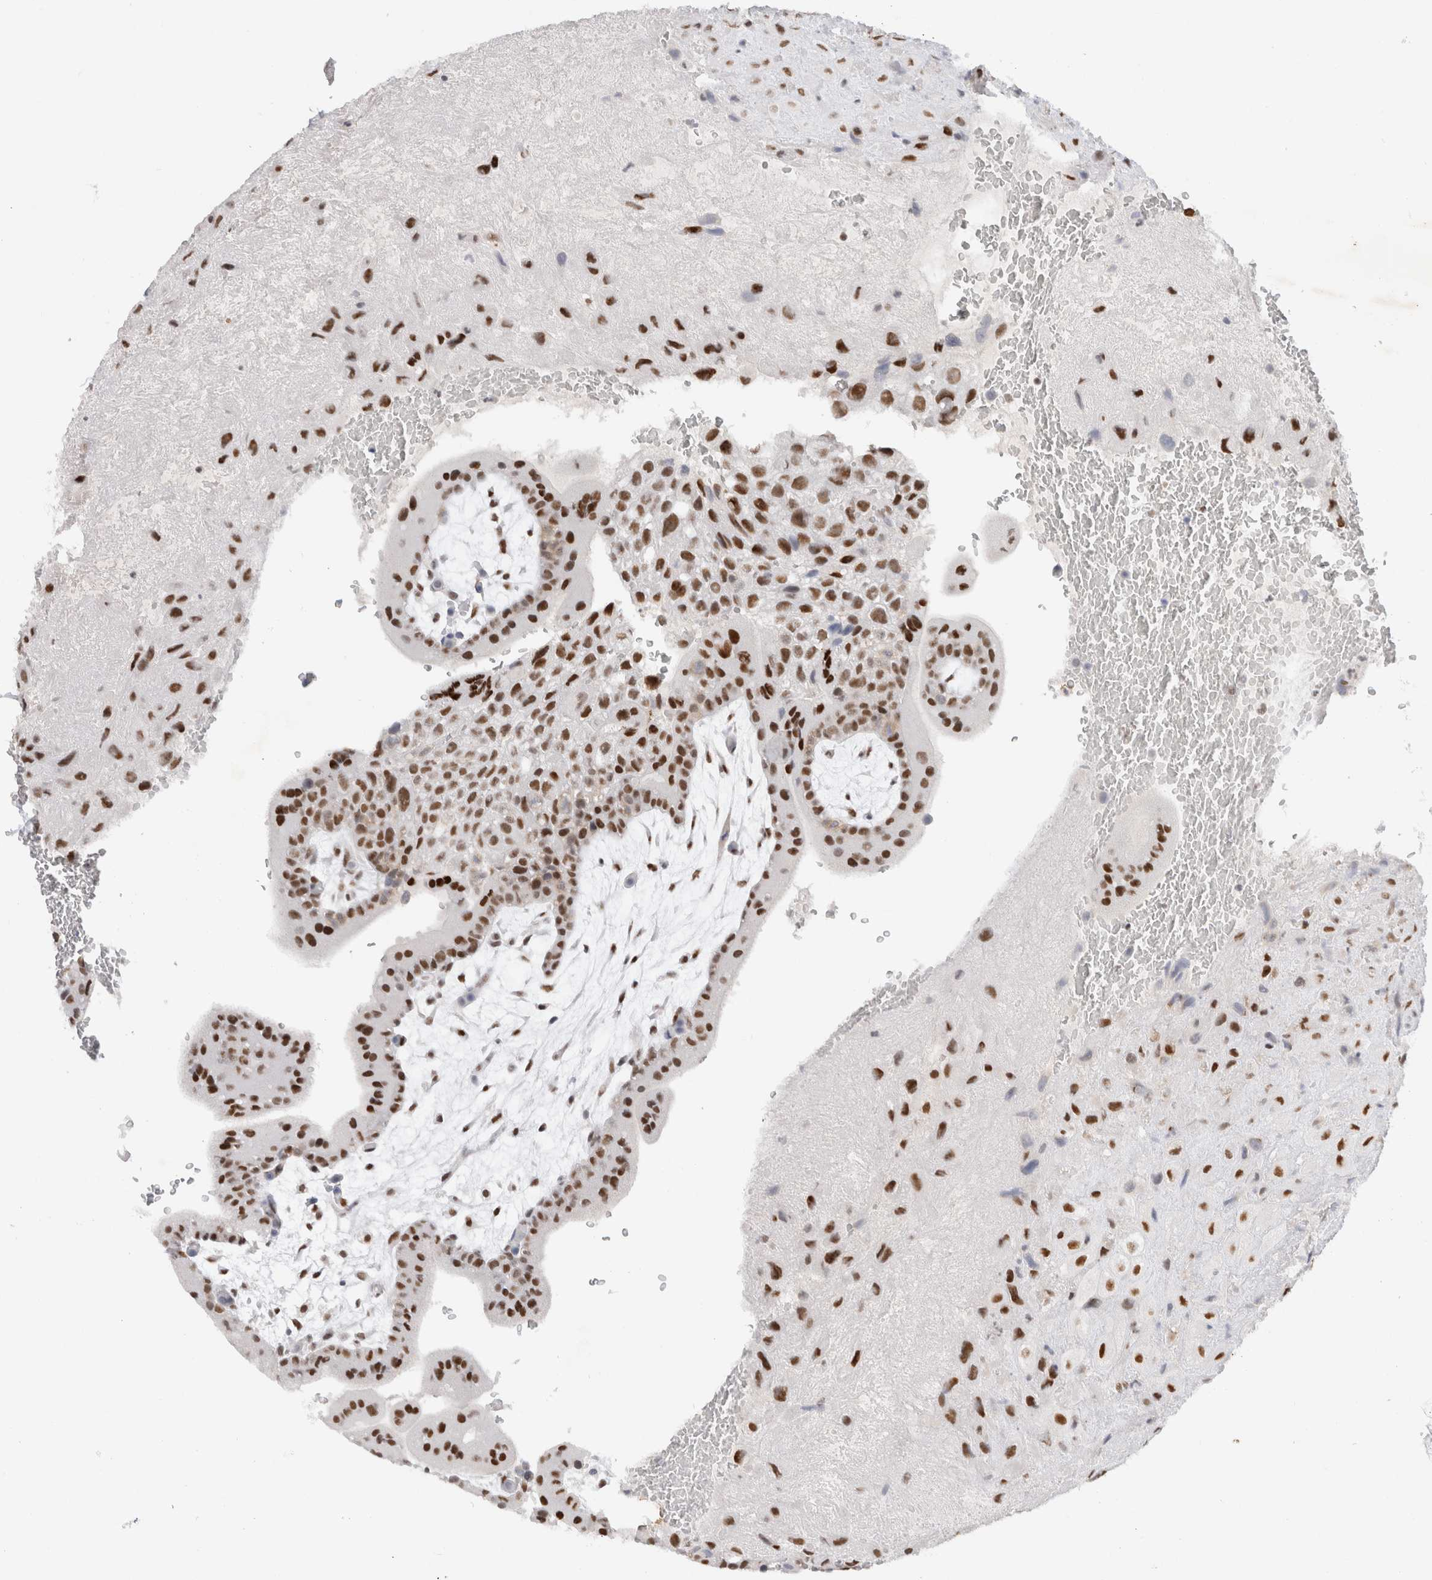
{"staining": {"intensity": "strong", "quantity": ">75%", "location": "nuclear"}, "tissue": "placenta", "cell_type": "Decidual cells", "image_type": "normal", "snomed": [{"axis": "morphology", "description": "Normal tissue, NOS"}, {"axis": "topography", "description": "Placenta"}], "caption": "Protein expression analysis of normal placenta shows strong nuclear staining in approximately >75% of decidual cells. The staining was performed using DAB (3,3'-diaminobenzidine), with brown indicating positive protein expression. Nuclei are stained blue with hematoxylin.", "gene": "COPS7A", "patient": {"sex": "female", "age": 35}}